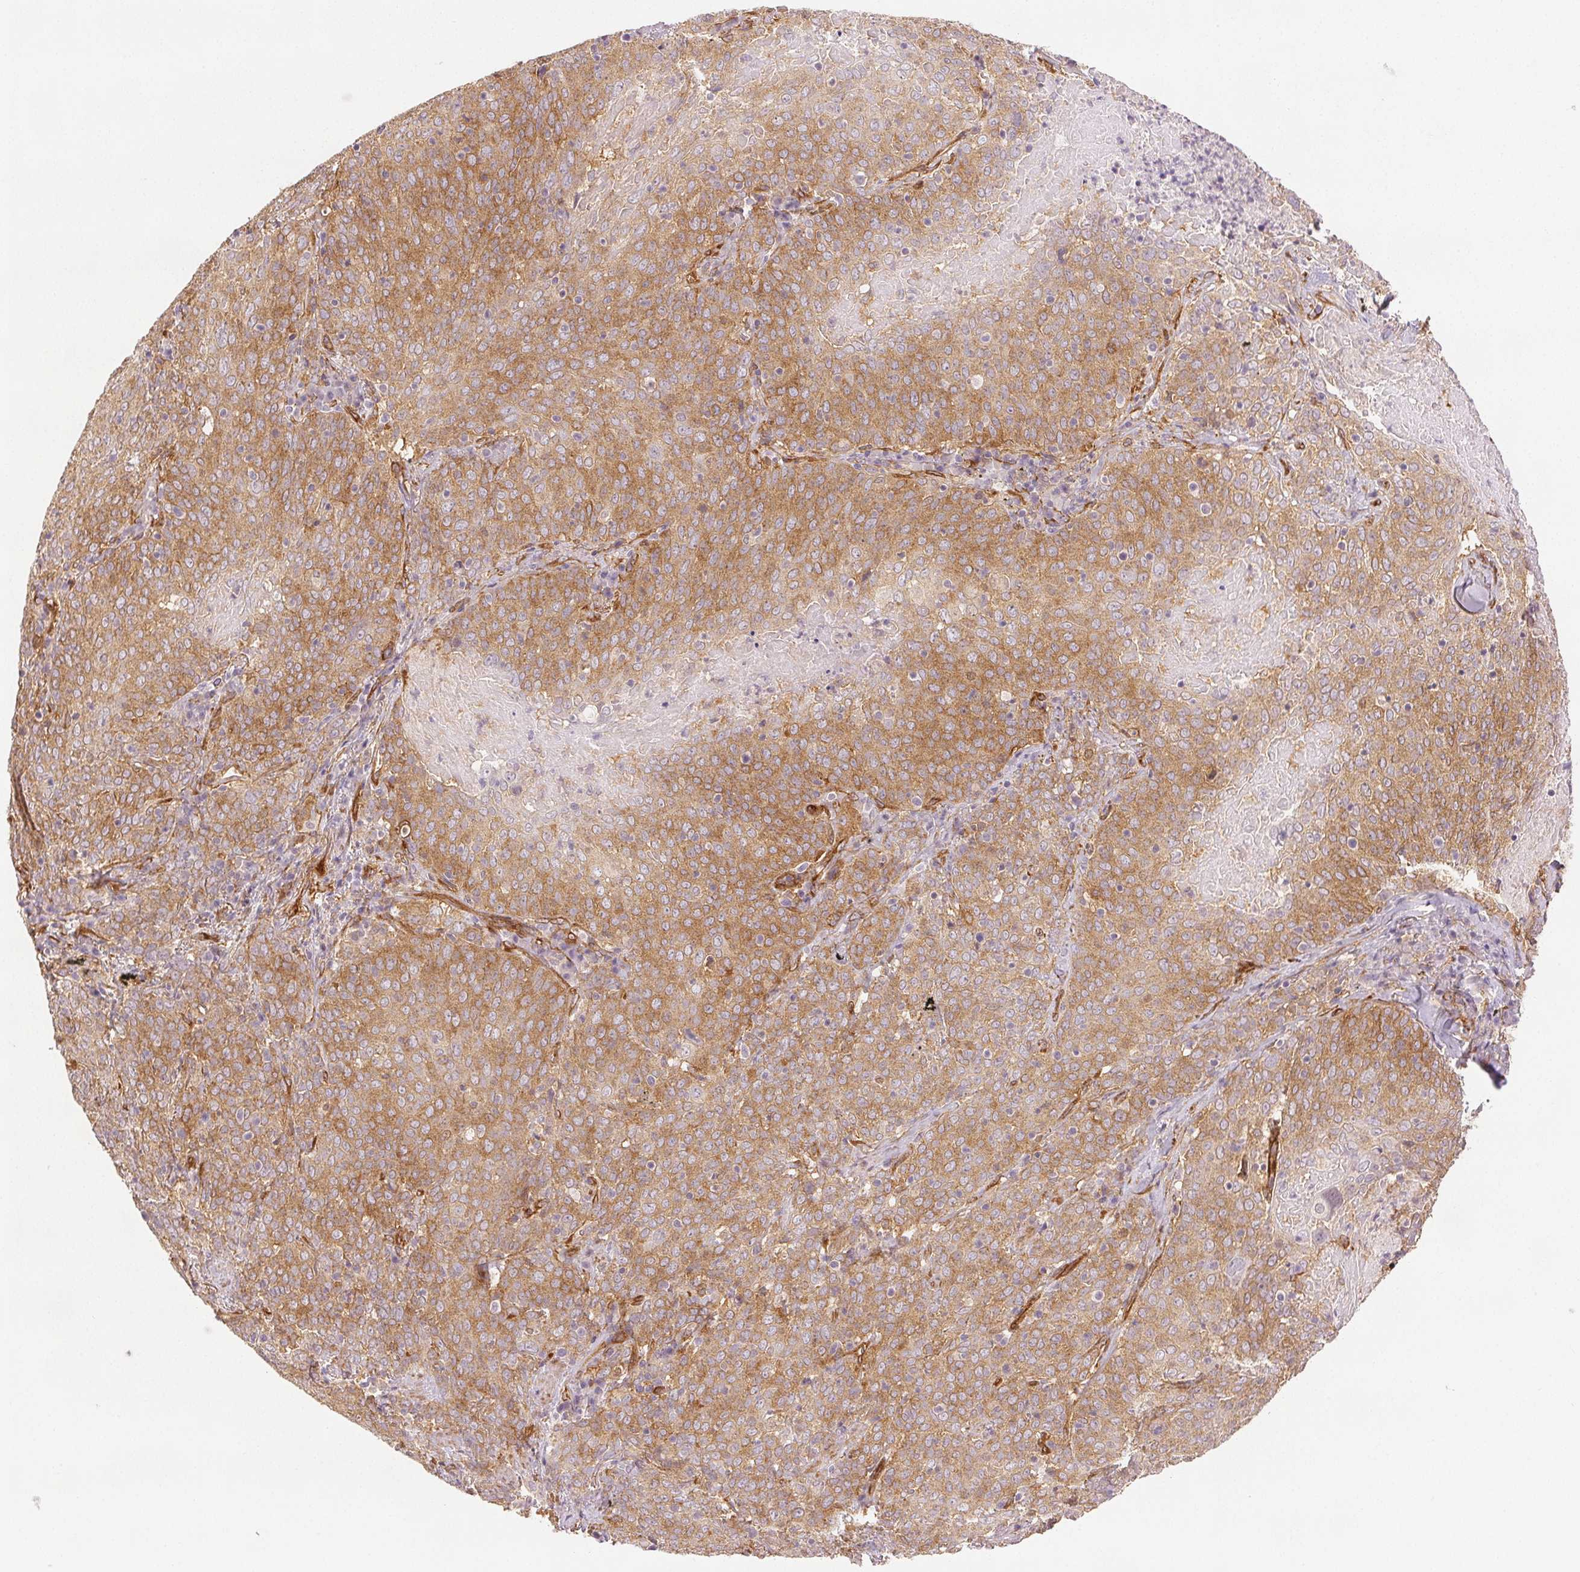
{"staining": {"intensity": "moderate", "quantity": ">75%", "location": "cytoplasmic/membranous"}, "tissue": "lung cancer", "cell_type": "Tumor cells", "image_type": "cancer", "snomed": [{"axis": "morphology", "description": "Squamous cell carcinoma, NOS"}, {"axis": "topography", "description": "Lung"}], "caption": "Protein expression analysis of human lung squamous cell carcinoma reveals moderate cytoplasmic/membranous expression in about >75% of tumor cells.", "gene": "DIAPH2", "patient": {"sex": "male", "age": 82}}